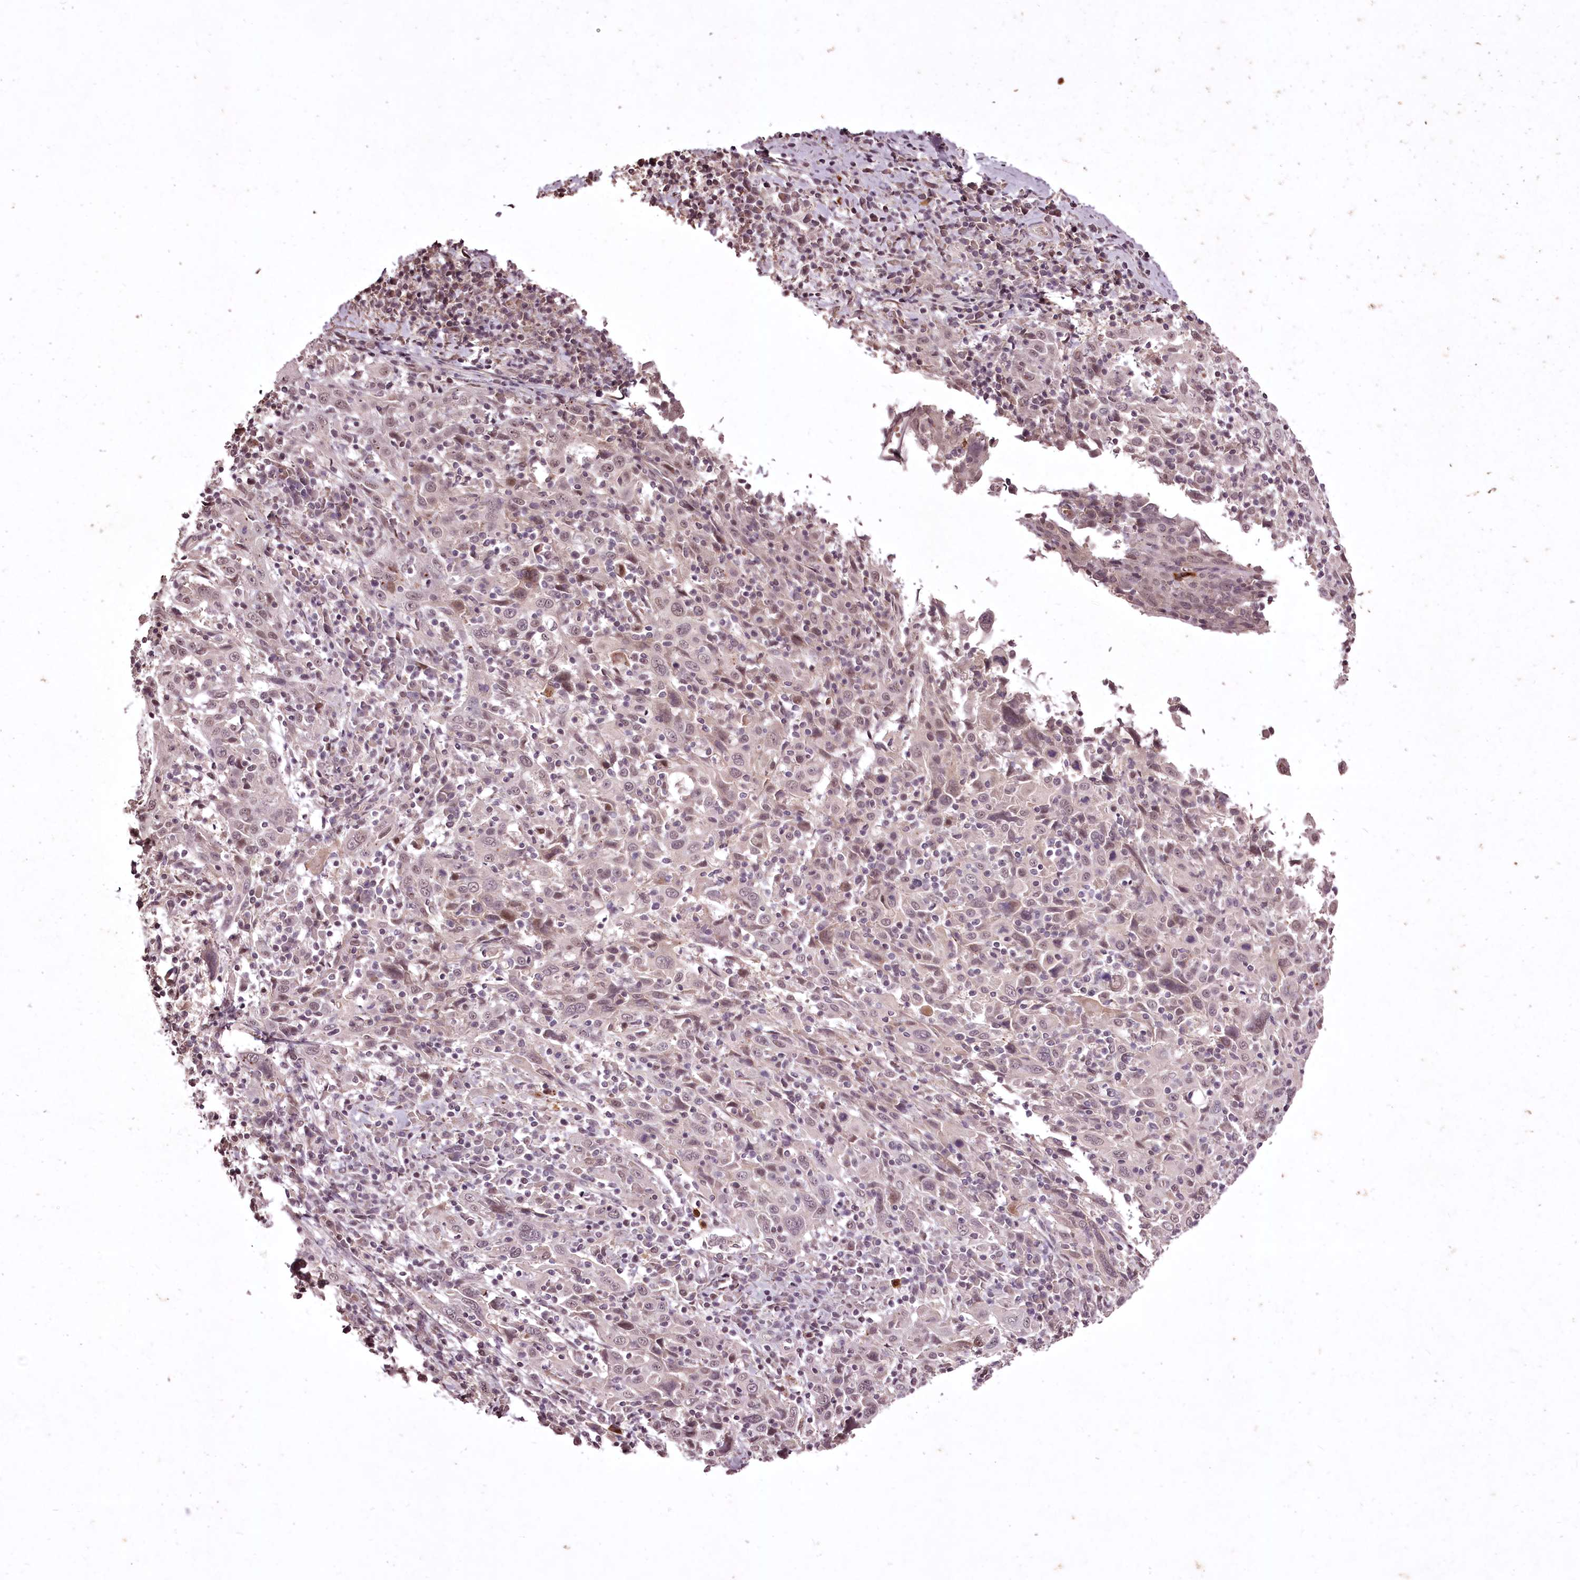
{"staining": {"intensity": "negative", "quantity": "none", "location": "none"}, "tissue": "cervical cancer", "cell_type": "Tumor cells", "image_type": "cancer", "snomed": [{"axis": "morphology", "description": "Squamous cell carcinoma, NOS"}, {"axis": "topography", "description": "Cervix"}], "caption": "Image shows no significant protein positivity in tumor cells of cervical cancer.", "gene": "ADRA1D", "patient": {"sex": "female", "age": 46}}